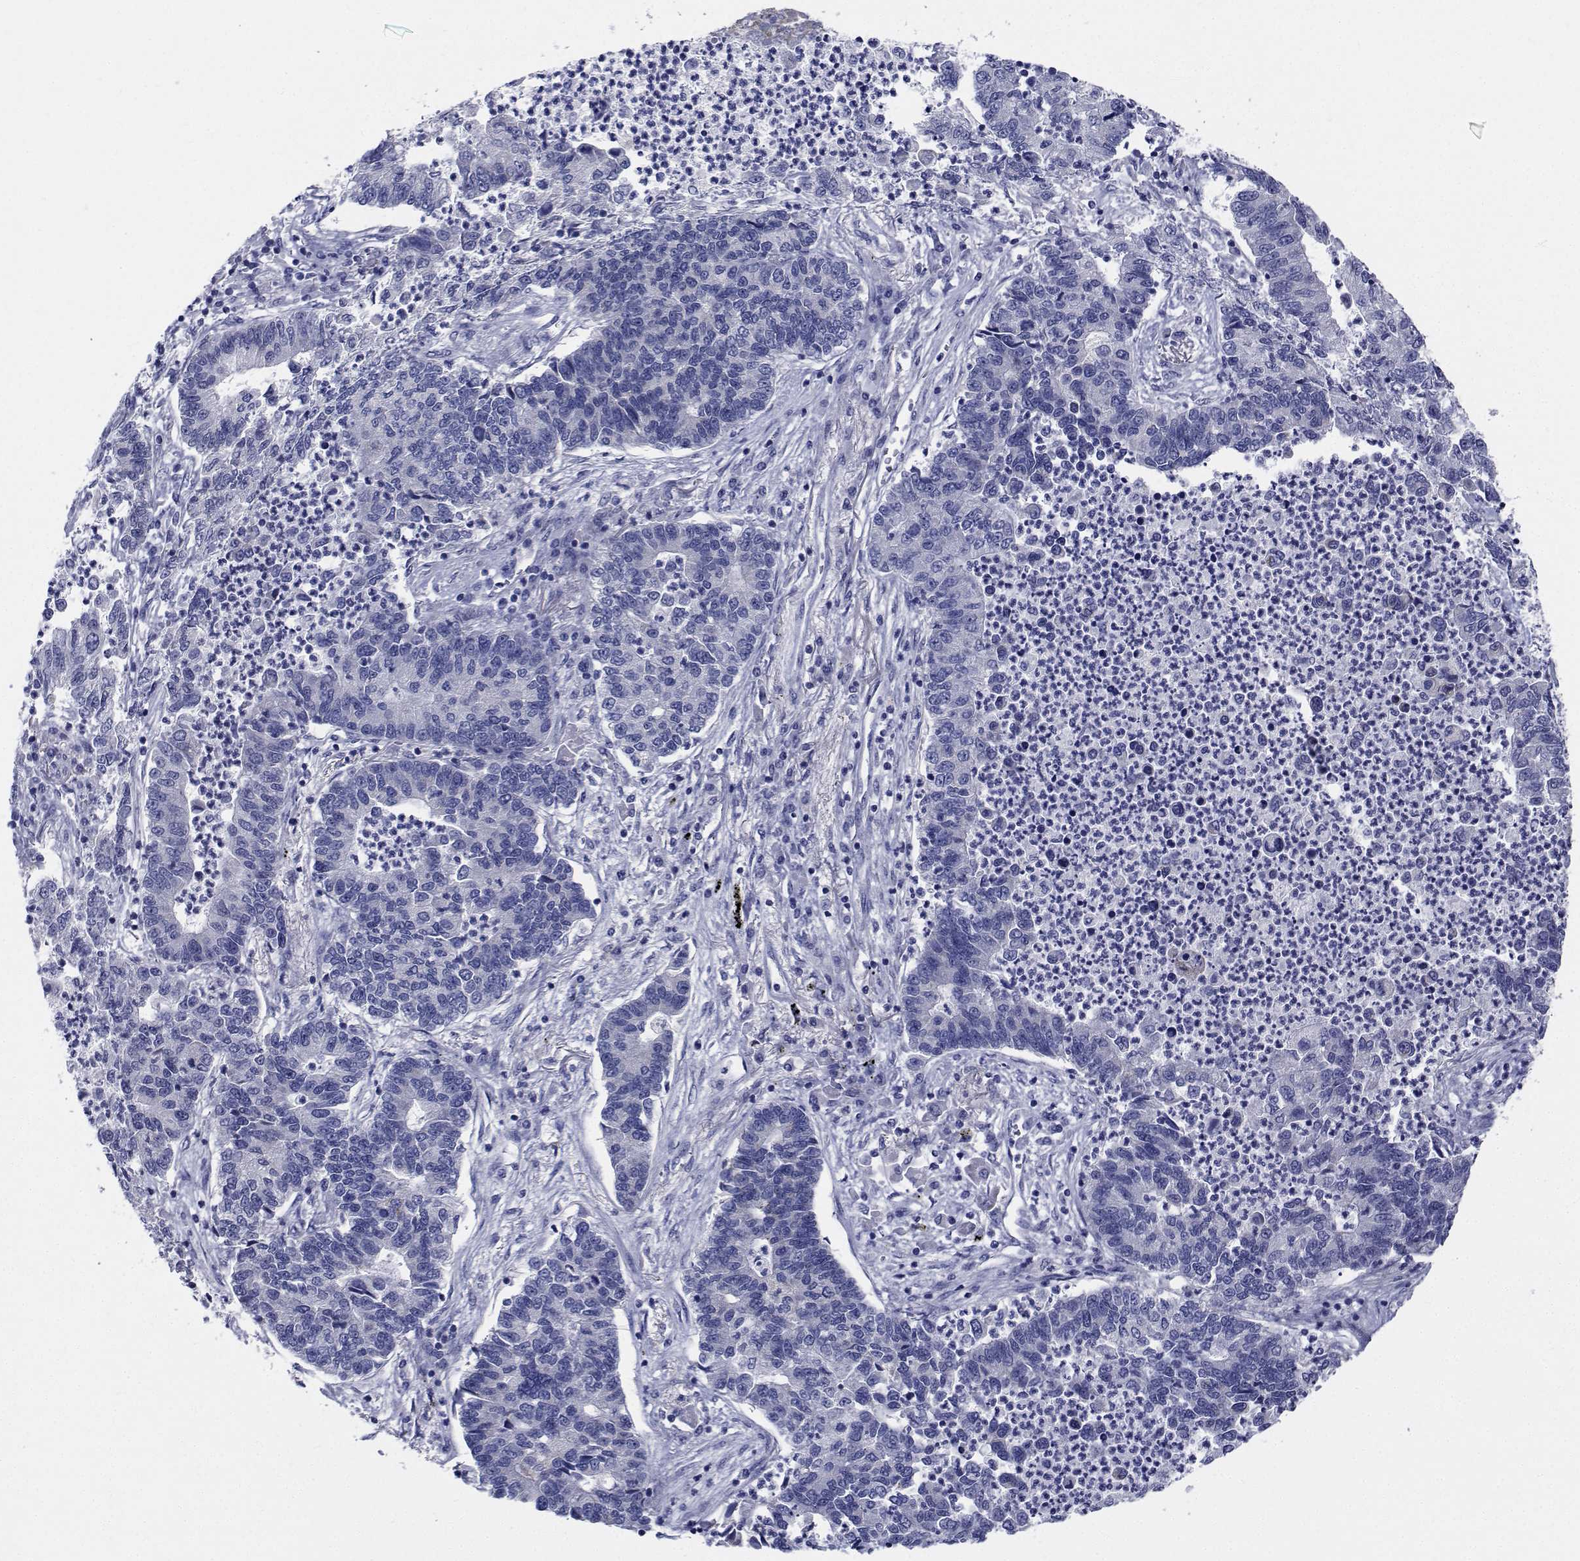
{"staining": {"intensity": "negative", "quantity": "none", "location": "none"}, "tissue": "lung cancer", "cell_type": "Tumor cells", "image_type": "cancer", "snomed": [{"axis": "morphology", "description": "Adenocarcinoma, NOS"}, {"axis": "topography", "description": "Lung"}], "caption": "Tumor cells are negative for protein expression in human lung cancer (adenocarcinoma).", "gene": "CDHR3", "patient": {"sex": "female", "age": 57}}